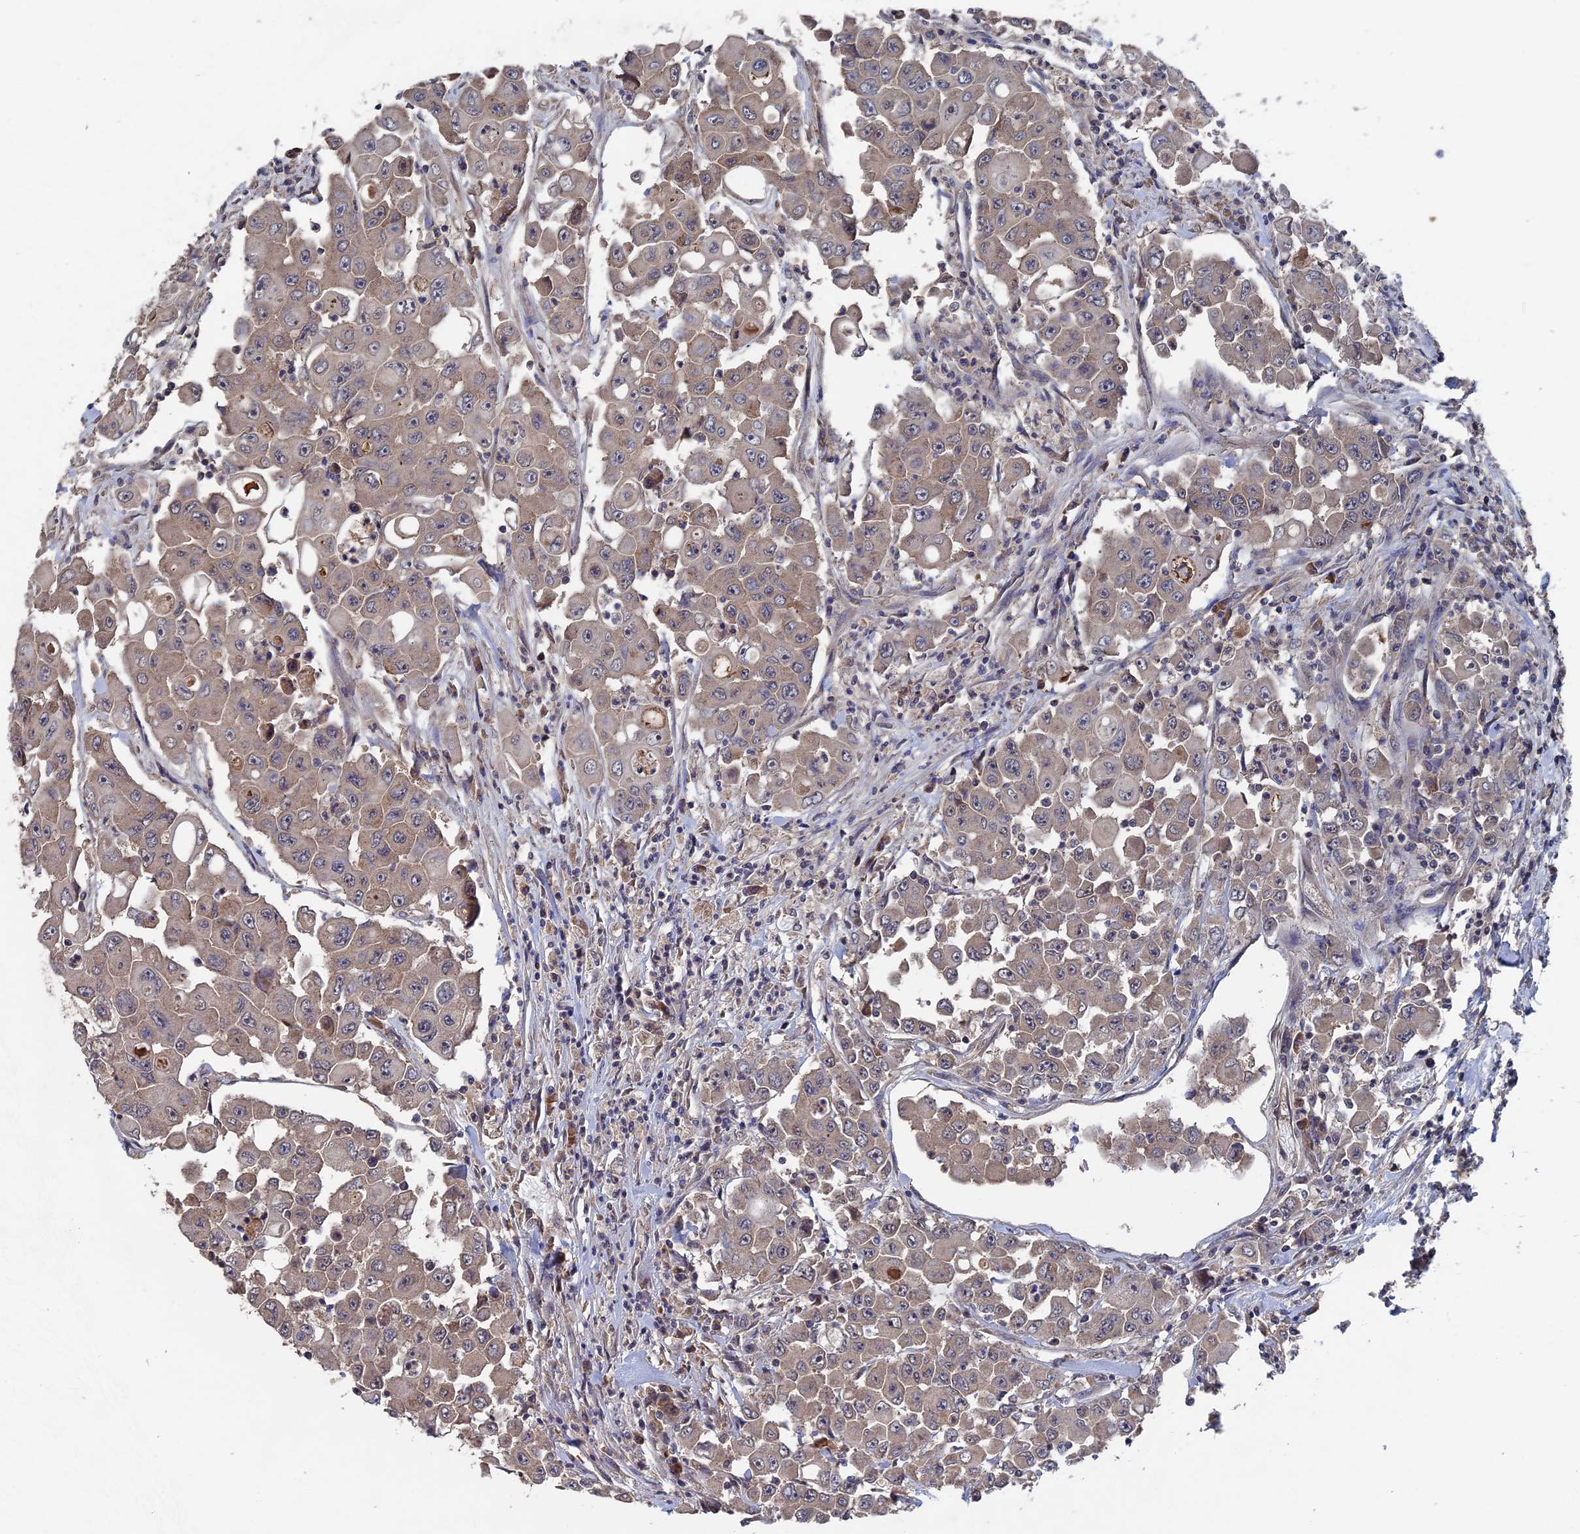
{"staining": {"intensity": "moderate", "quantity": "25%-75%", "location": "cytoplasmic/membranous"}, "tissue": "colorectal cancer", "cell_type": "Tumor cells", "image_type": "cancer", "snomed": [{"axis": "morphology", "description": "Adenocarcinoma, NOS"}, {"axis": "topography", "description": "Colon"}], "caption": "Colorectal cancer (adenocarcinoma) stained for a protein demonstrates moderate cytoplasmic/membranous positivity in tumor cells.", "gene": "RAB15", "patient": {"sex": "male", "age": 51}}